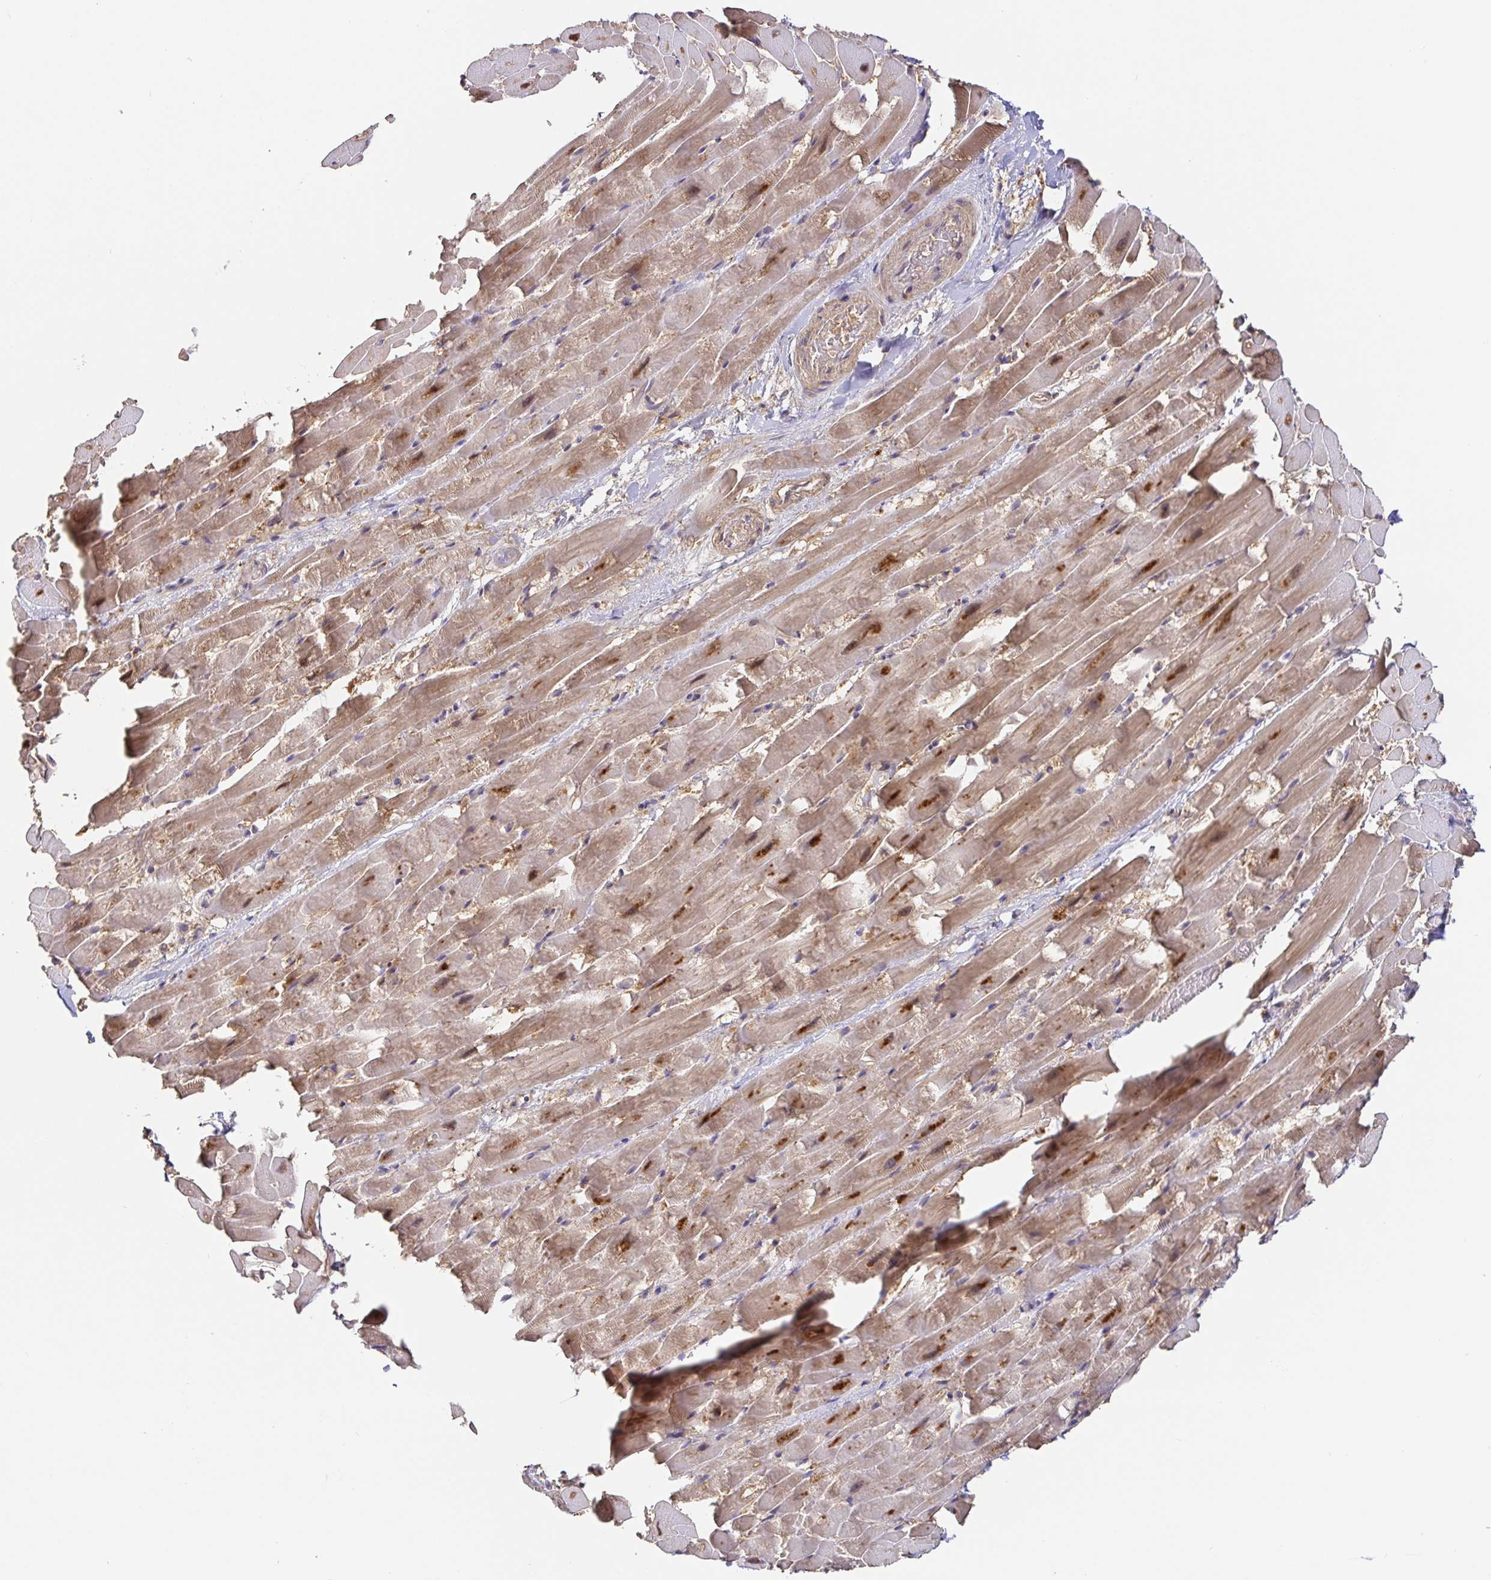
{"staining": {"intensity": "moderate", "quantity": ">75%", "location": "cytoplasmic/membranous,nuclear"}, "tissue": "heart muscle", "cell_type": "Cardiomyocytes", "image_type": "normal", "snomed": [{"axis": "morphology", "description": "Normal tissue, NOS"}, {"axis": "topography", "description": "Heart"}], "caption": "This micrograph demonstrates immunohistochemistry staining of normal heart muscle, with medium moderate cytoplasmic/membranous,nuclear positivity in approximately >75% of cardiomyocytes.", "gene": "HAGH", "patient": {"sex": "male", "age": 37}}